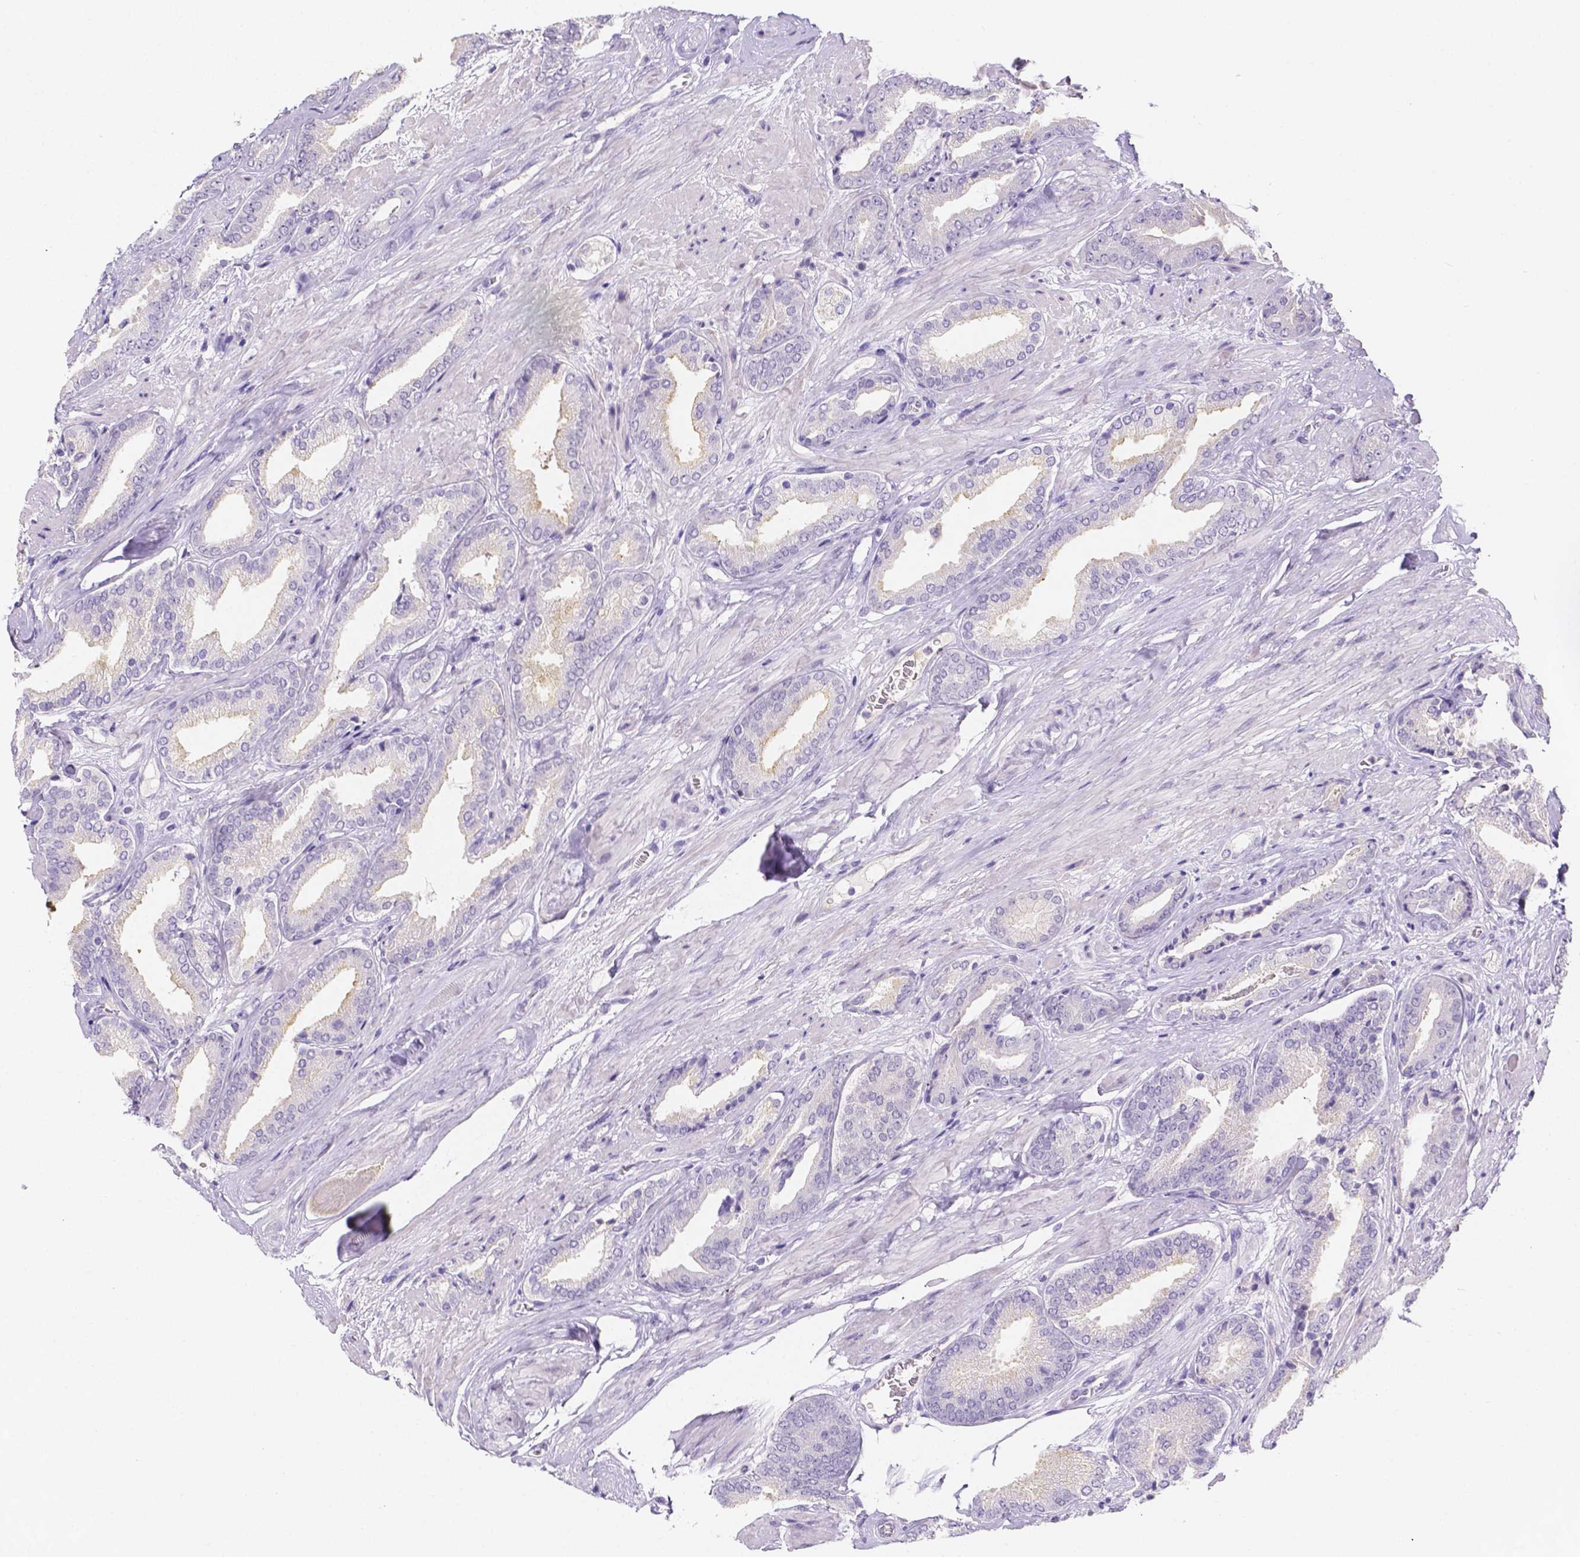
{"staining": {"intensity": "negative", "quantity": "none", "location": "none"}, "tissue": "prostate cancer", "cell_type": "Tumor cells", "image_type": "cancer", "snomed": [{"axis": "morphology", "description": "Adenocarcinoma, High grade"}, {"axis": "topography", "description": "Prostate"}], "caption": "A micrograph of human prostate cancer is negative for staining in tumor cells.", "gene": "PLXNA4", "patient": {"sex": "male", "age": 56}}